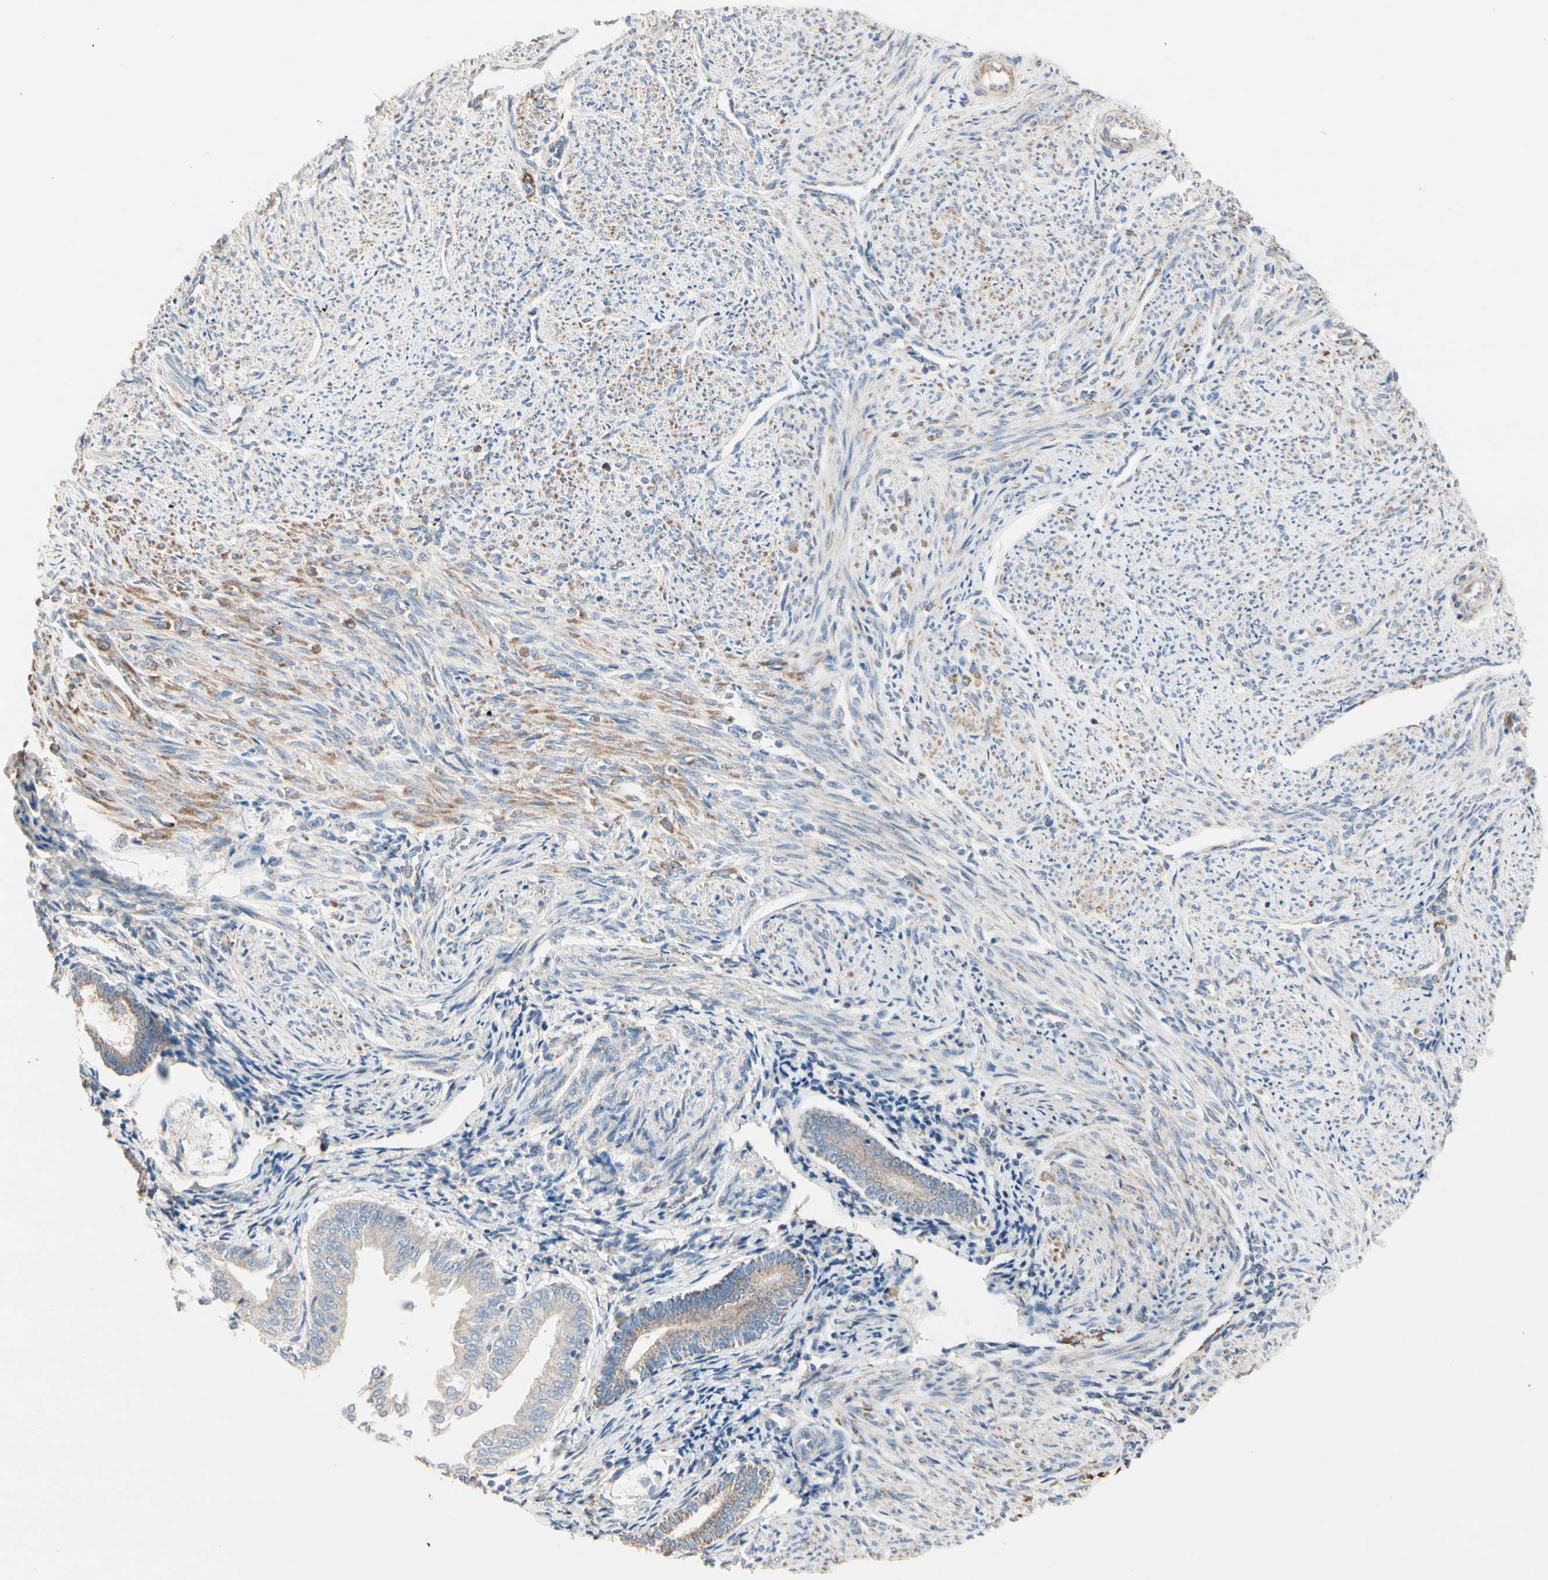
{"staining": {"intensity": "weak", "quantity": ">75%", "location": "cytoplasmic/membranous"}, "tissue": "smooth muscle", "cell_type": "Smooth muscle cells", "image_type": "normal", "snomed": [{"axis": "morphology", "description": "Normal tissue, NOS"}, {"axis": "topography", "description": "Smooth muscle"}], "caption": "This photomicrograph displays IHC staining of normal smooth muscle, with low weak cytoplasmic/membranous staining in about >75% of smooth muscle cells.", "gene": "EPHA3", "patient": {"sex": "female", "age": 65}}